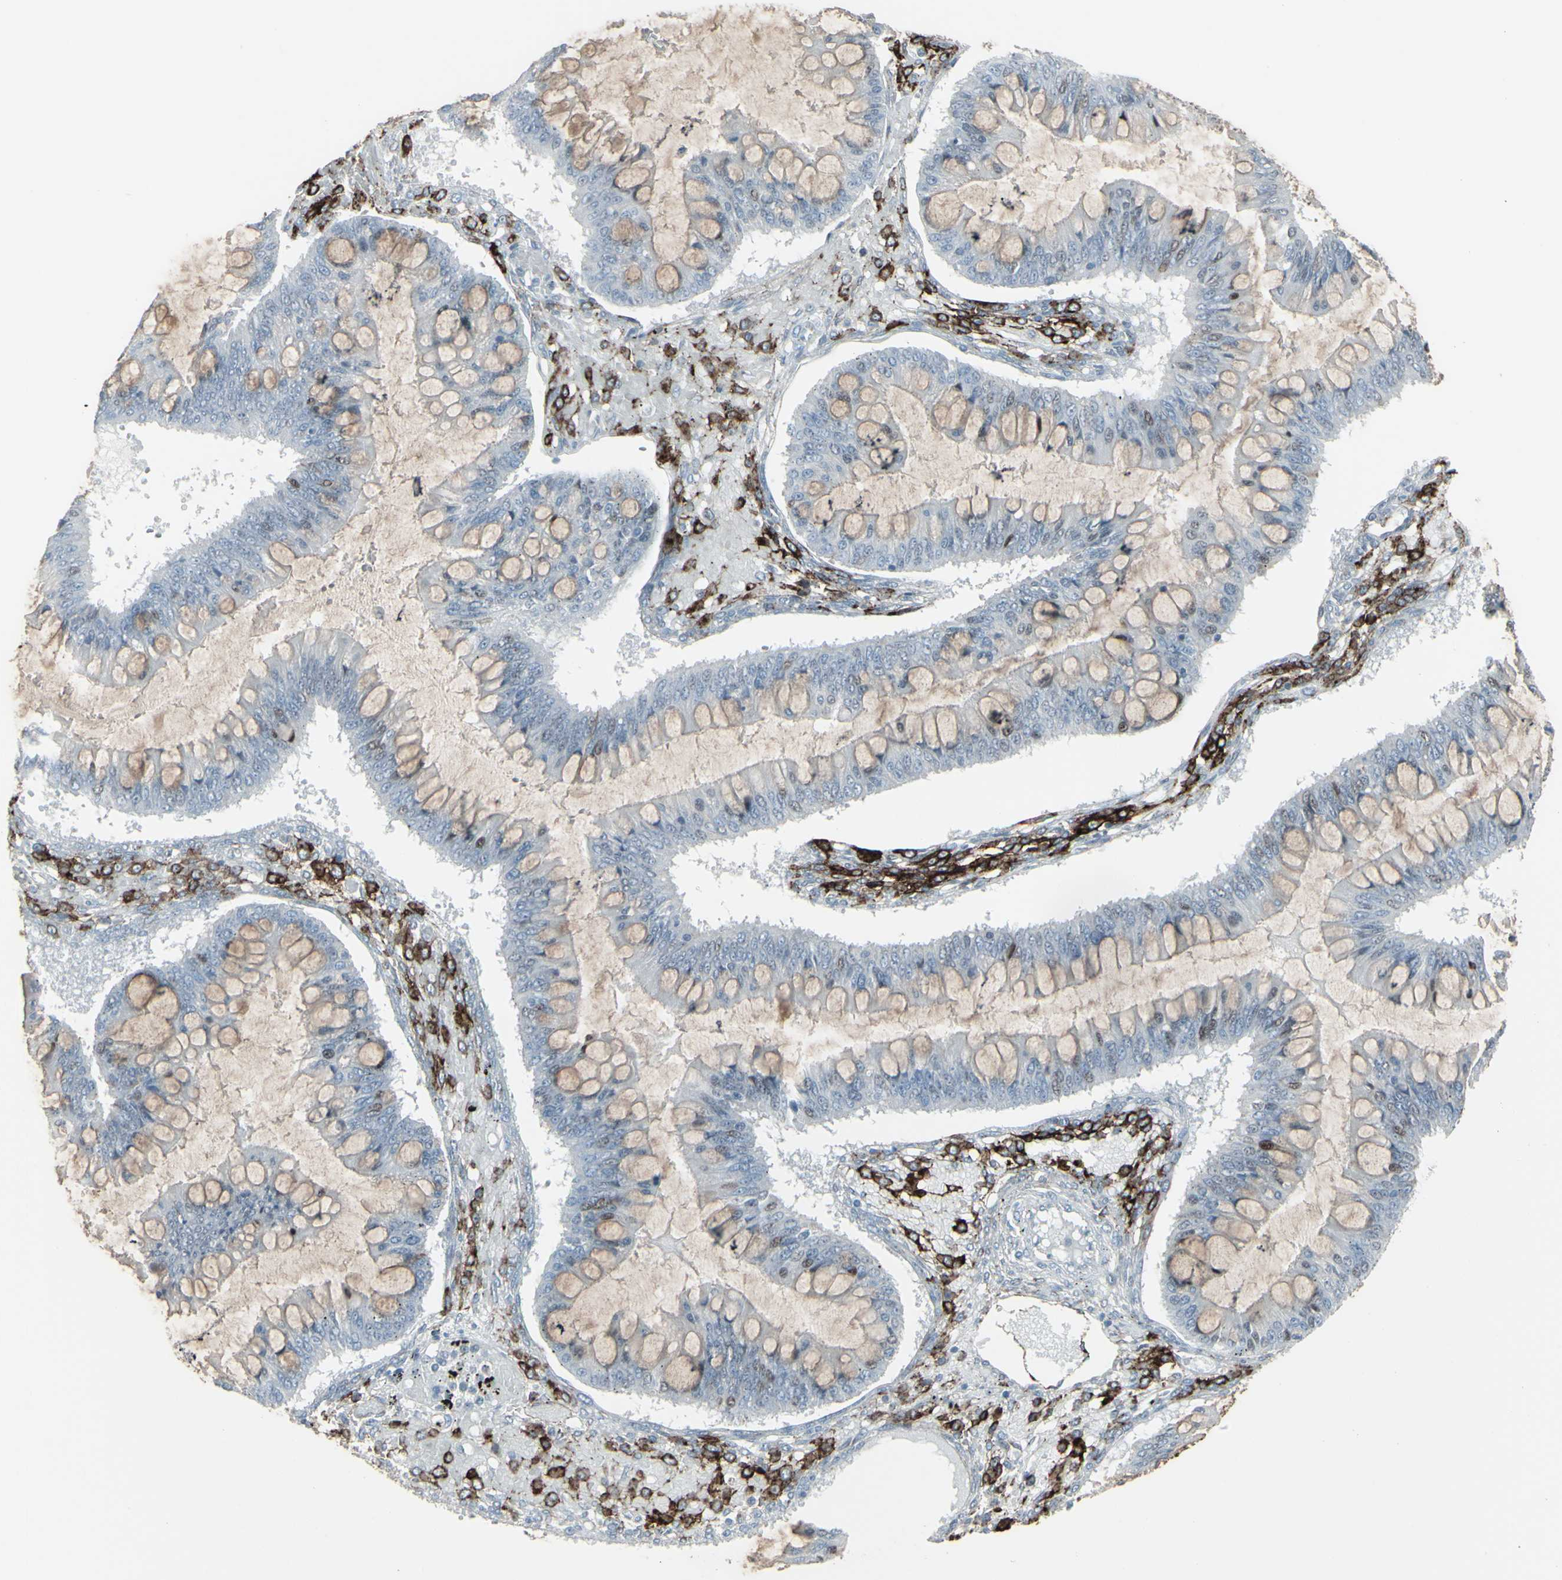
{"staining": {"intensity": "weak", "quantity": "<25%", "location": "cytoplasmic/membranous"}, "tissue": "ovarian cancer", "cell_type": "Tumor cells", "image_type": "cancer", "snomed": [{"axis": "morphology", "description": "Cystadenocarcinoma, mucinous, NOS"}, {"axis": "topography", "description": "Ovary"}], "caption": "Protein analysis of mucinous cystadenocarcinoma (ovarian) exhibits no significant expression in tumor cells.", "gene": "GJA1", "patient": {"sex": "female", "age": 73}}